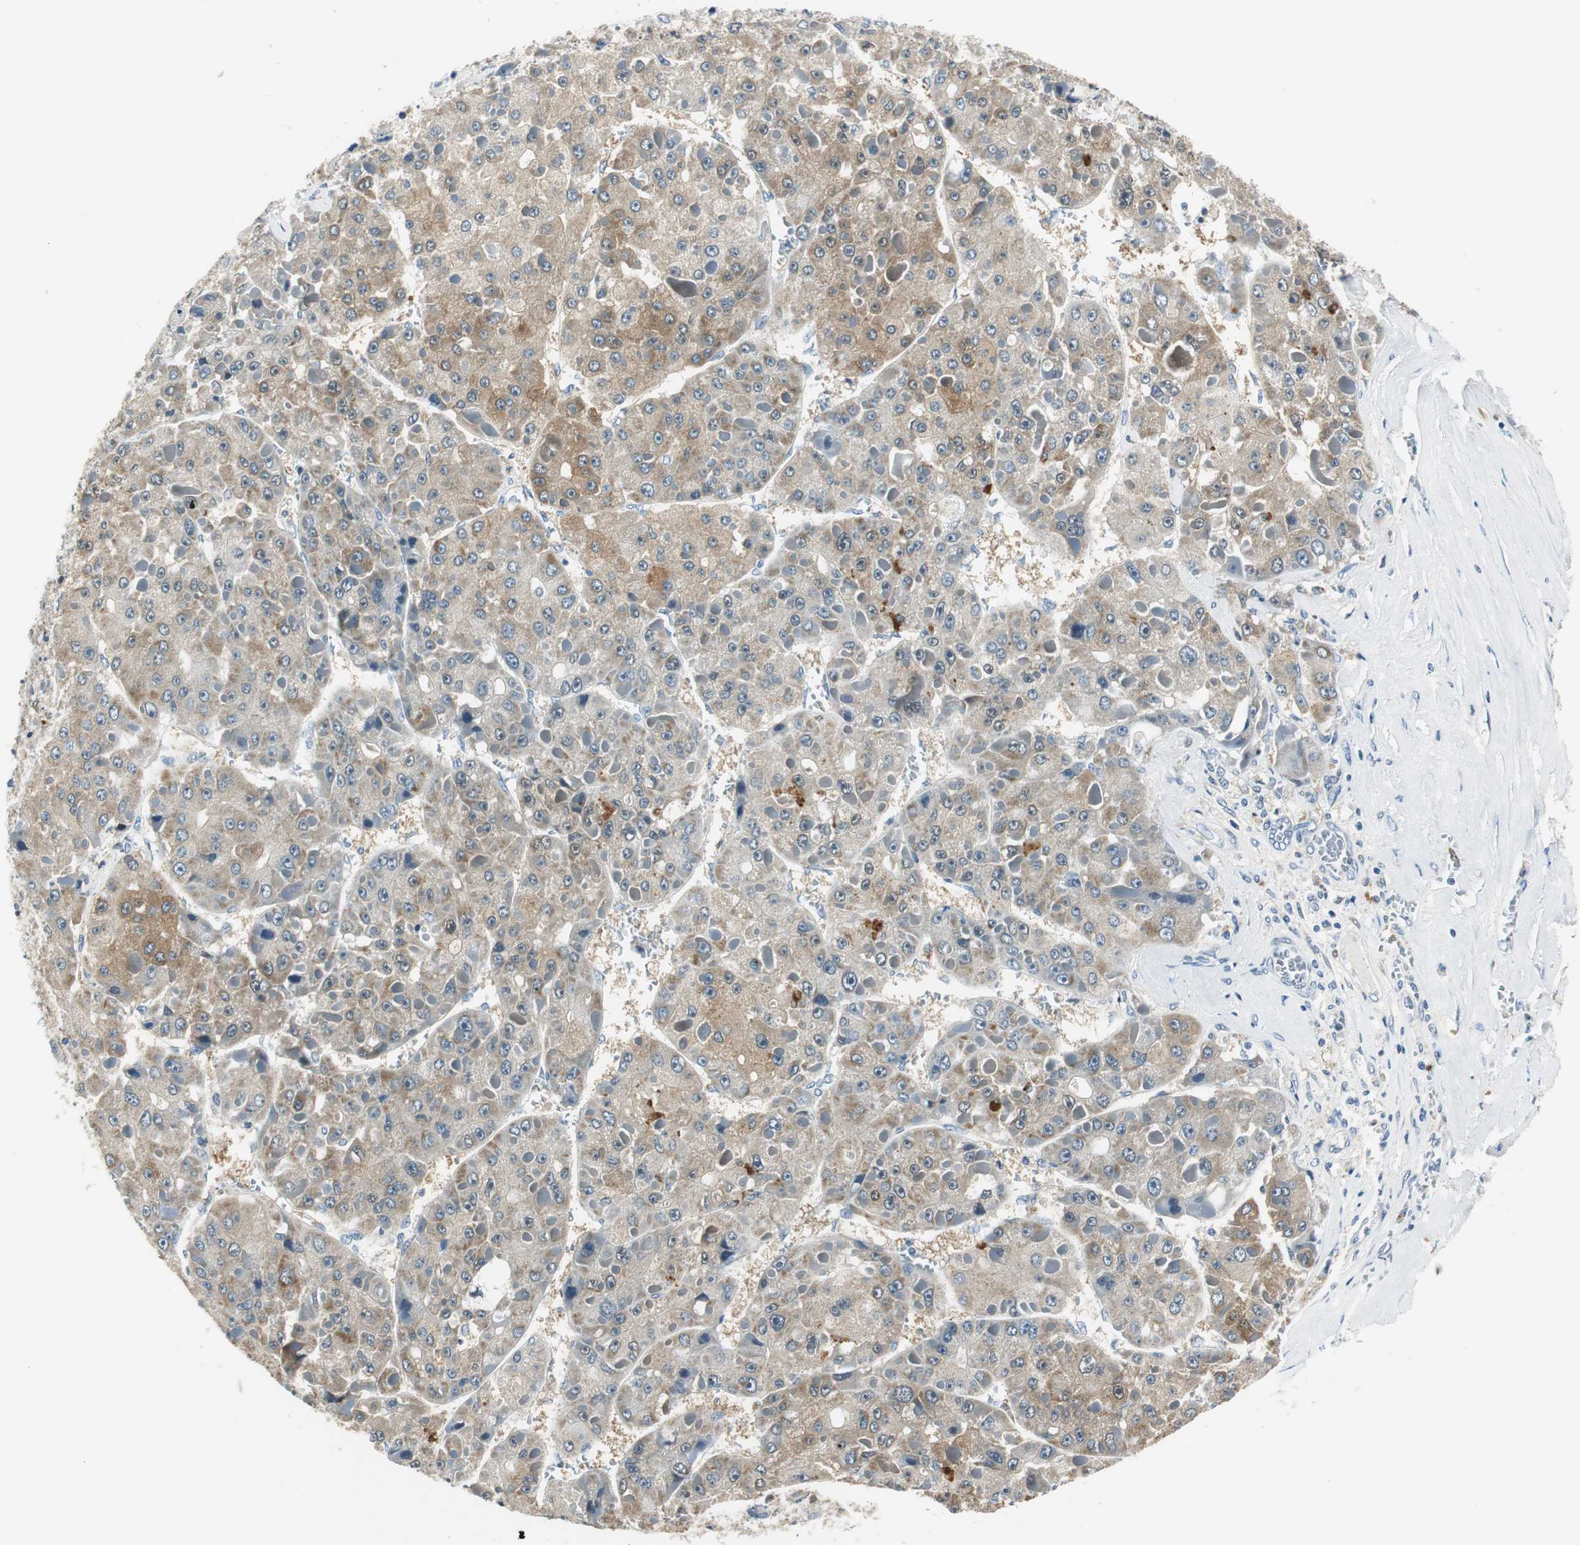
{"staining": {"intensity": "weak", "quantity": "25%-75%", "location": "cytoplasmic/membranous"}, "tissue": "liver cancer", "cell_type": "Tumor cells", "image_type": "cancer", "snomed": [{"axis": "morphology", "description": "Carcinoma, Hepatocellular, NOS"}, {"axis": "topography", "description": "Liver"}], "caption": "DAB (3,3'-diaminobenzidine) immunohistochemical staining of human liver hepatocellular carcinoma exhibits weak cytoplasmic/membranous protein staining in approximately 25%-75% of tumor cells.", "gene": "ME1", "patient": {"sex": "female", "age": 73}}